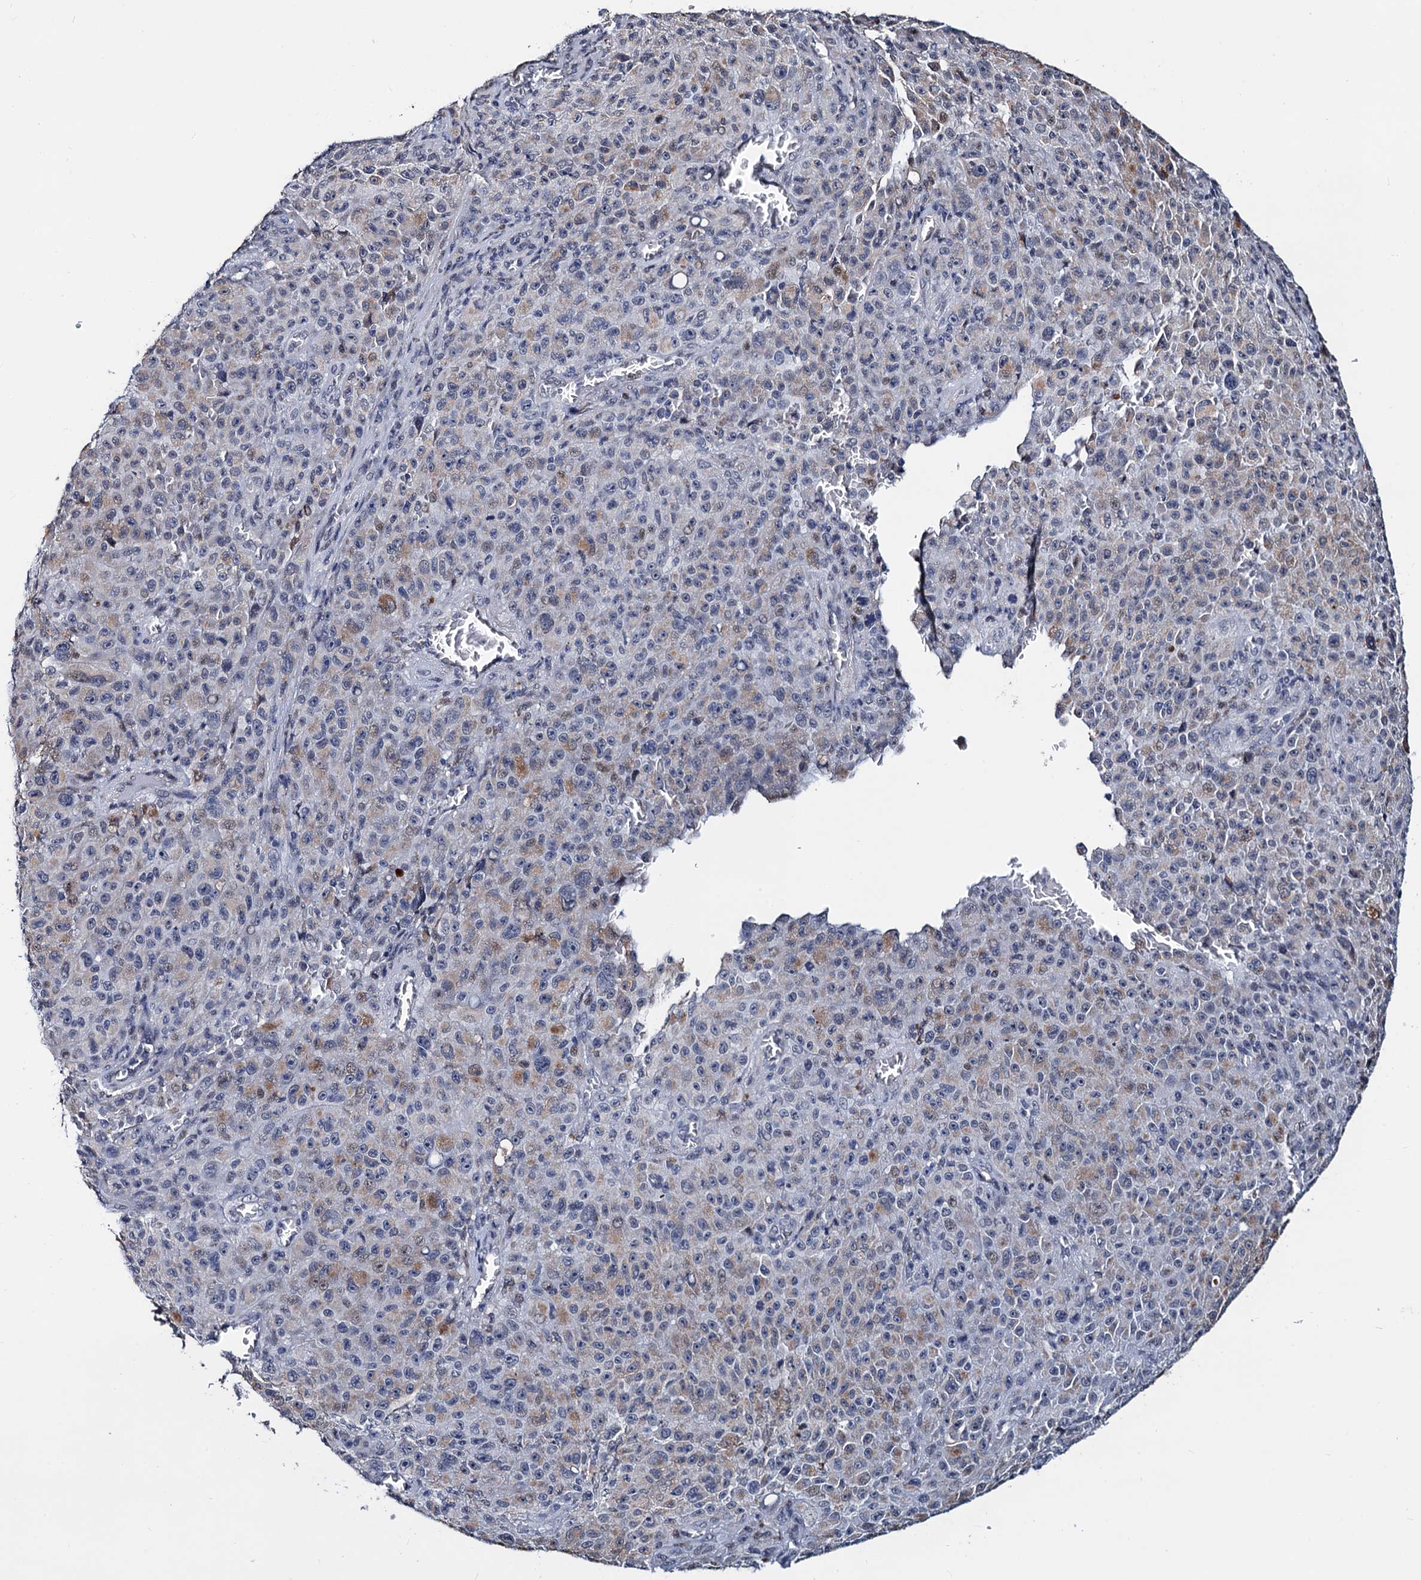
{"staining": {"intensity": "weak", "quantity": "<25%", "location": "cytoplasmic/membranous"}, "tissue": "melanoma", "cell_type": "Tumor cells", "image_type": "cancer", "snomed": [{"axis": "morphology", "description": "Malignant melanoma, NOS"}, {"axis": "topography", "description": "Skin"}], "caption": "There is no significant expression in tumor cells of melanoma.", "gene": "FAM222A", "patient": {"sex": "female", "age": 82}}